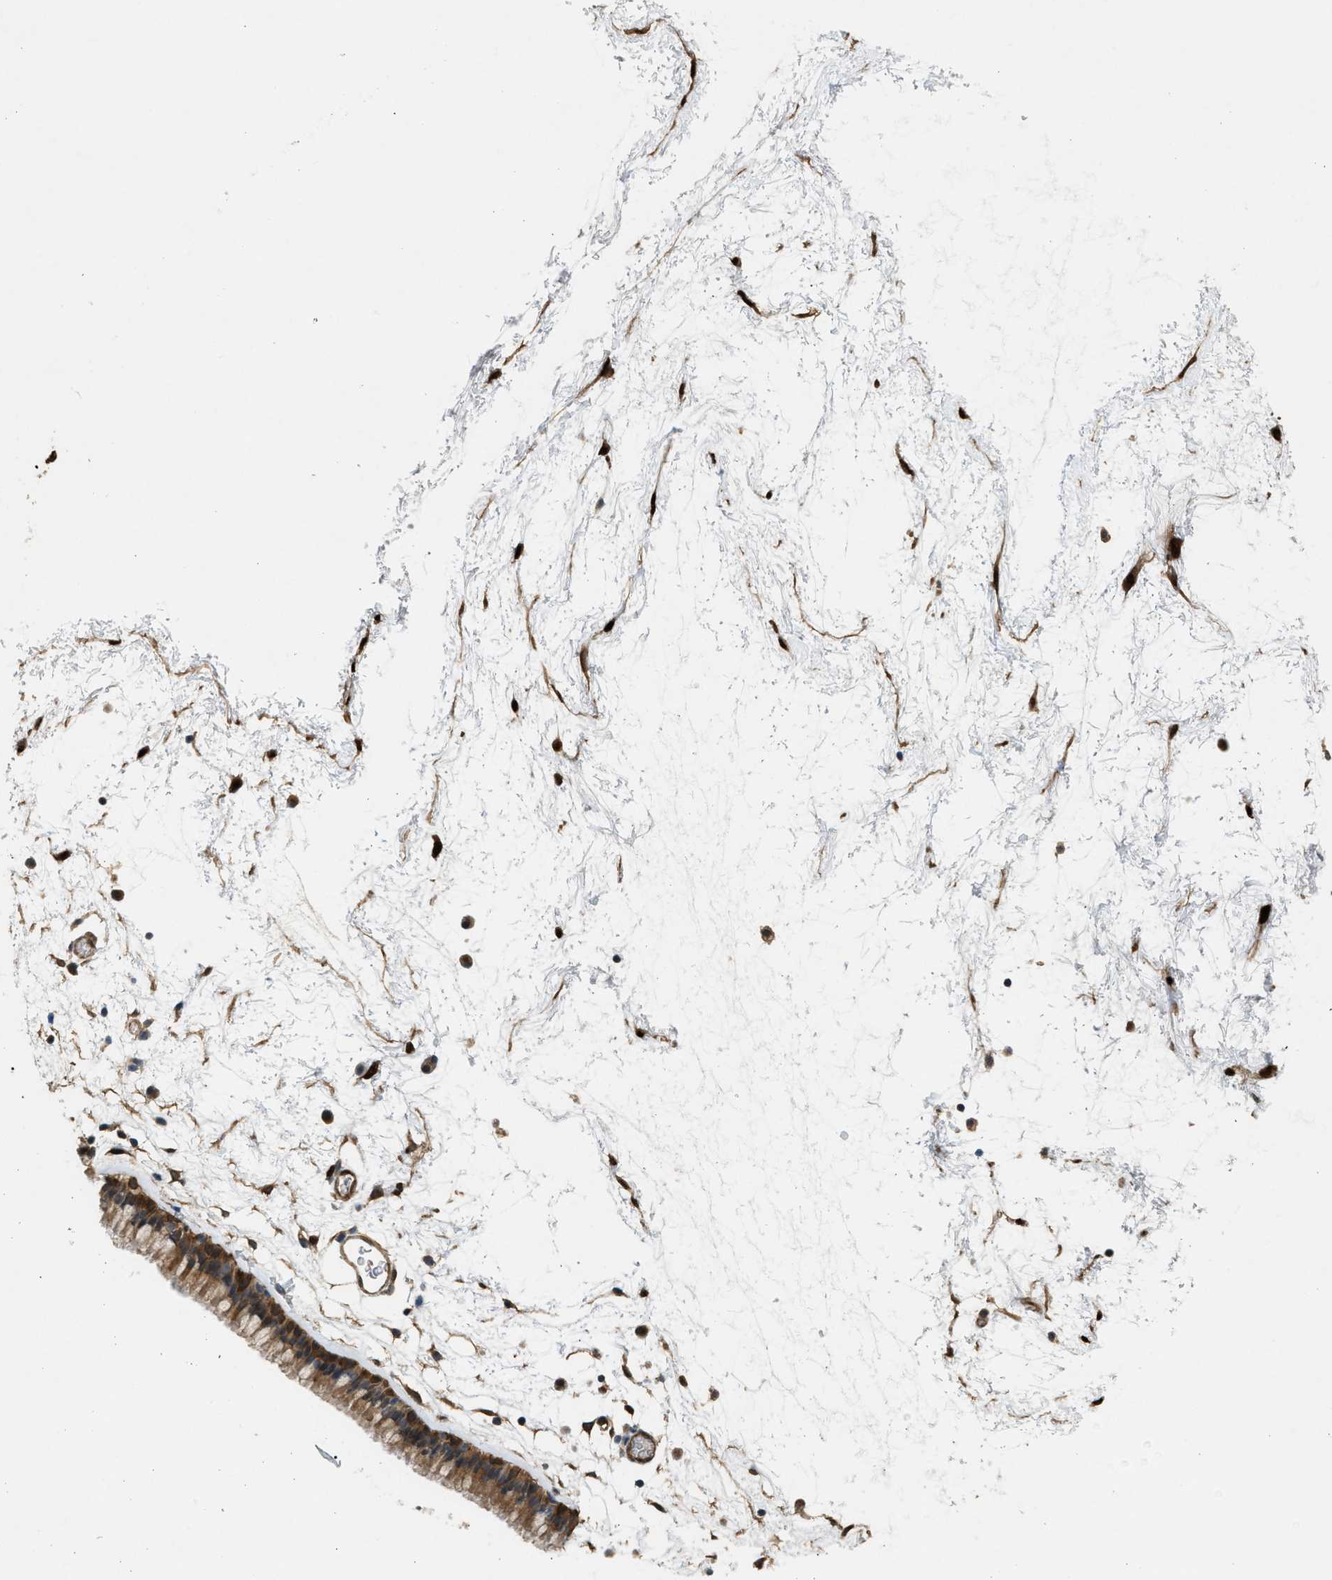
{"staining": {"intensity": "moderate", "quantity": ">75%", "location": "cytoplasmic/membranous"}, "tissue": "nasopharynx", "cell_type": "Respiratory epithelial cells", "image_type": "normal", "snomed": [{"axis": "morphology", "description": "Normal tissue, NOS"}, {"axis": "morphology", "description": "Inflammation, NOS"}, {"axis": "topography", "description": "Nasopharynx"}], "caption": "Protein staining of benign nasopharynx demonstrates moderate cytoplasmic/membranous positivity in about >75% of respiratory epithelial cells. (DAB (3,3'-diaminobenzidine) IHC, brown staining for protein, blue staining for nuclei).", "gene": "BAG3", "patient": {"sex": "male", "age": 48}}